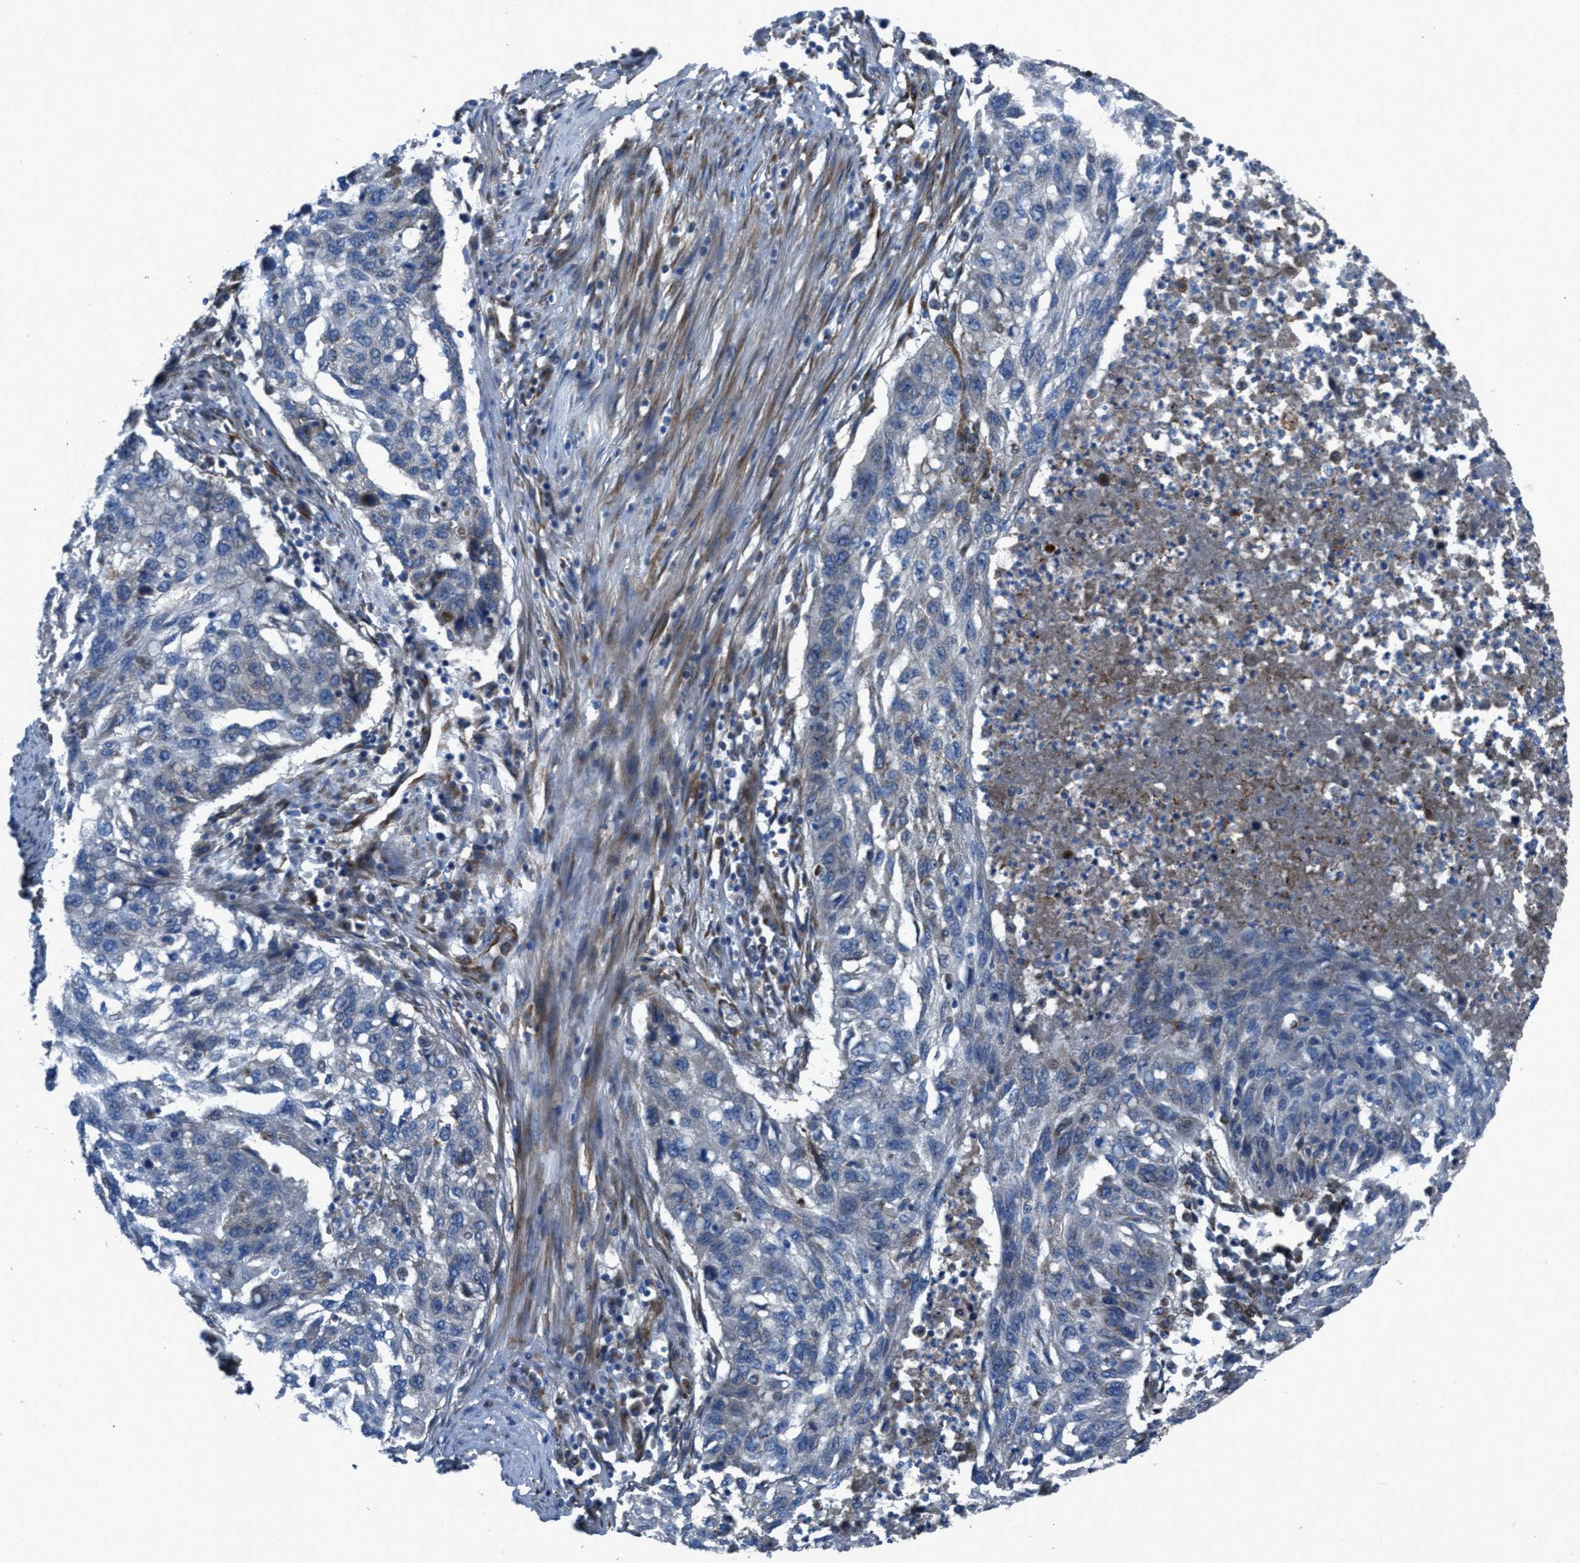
{"staining": {"intensity": "negative", "quantity": "none", "location": "none"}, "tissue": "lung cancer", "cell_type": "Tumor cells", "image_type": "cancer", "snomed": [{"axis": "morphology", "description": "Squamous cell carcinoma, NOS"}, {"axis": "topography", "description": "Lung"}], "caption": "Lung cancer was stained to show a protein in brown. There is no significant staining in tumor cells. The staining is performed using DAB brown chromogen with nuclei counter-stained in using hematoxylin.", "gene": "SLC6A9", "patient": {"sex": "female", "age": 63}}